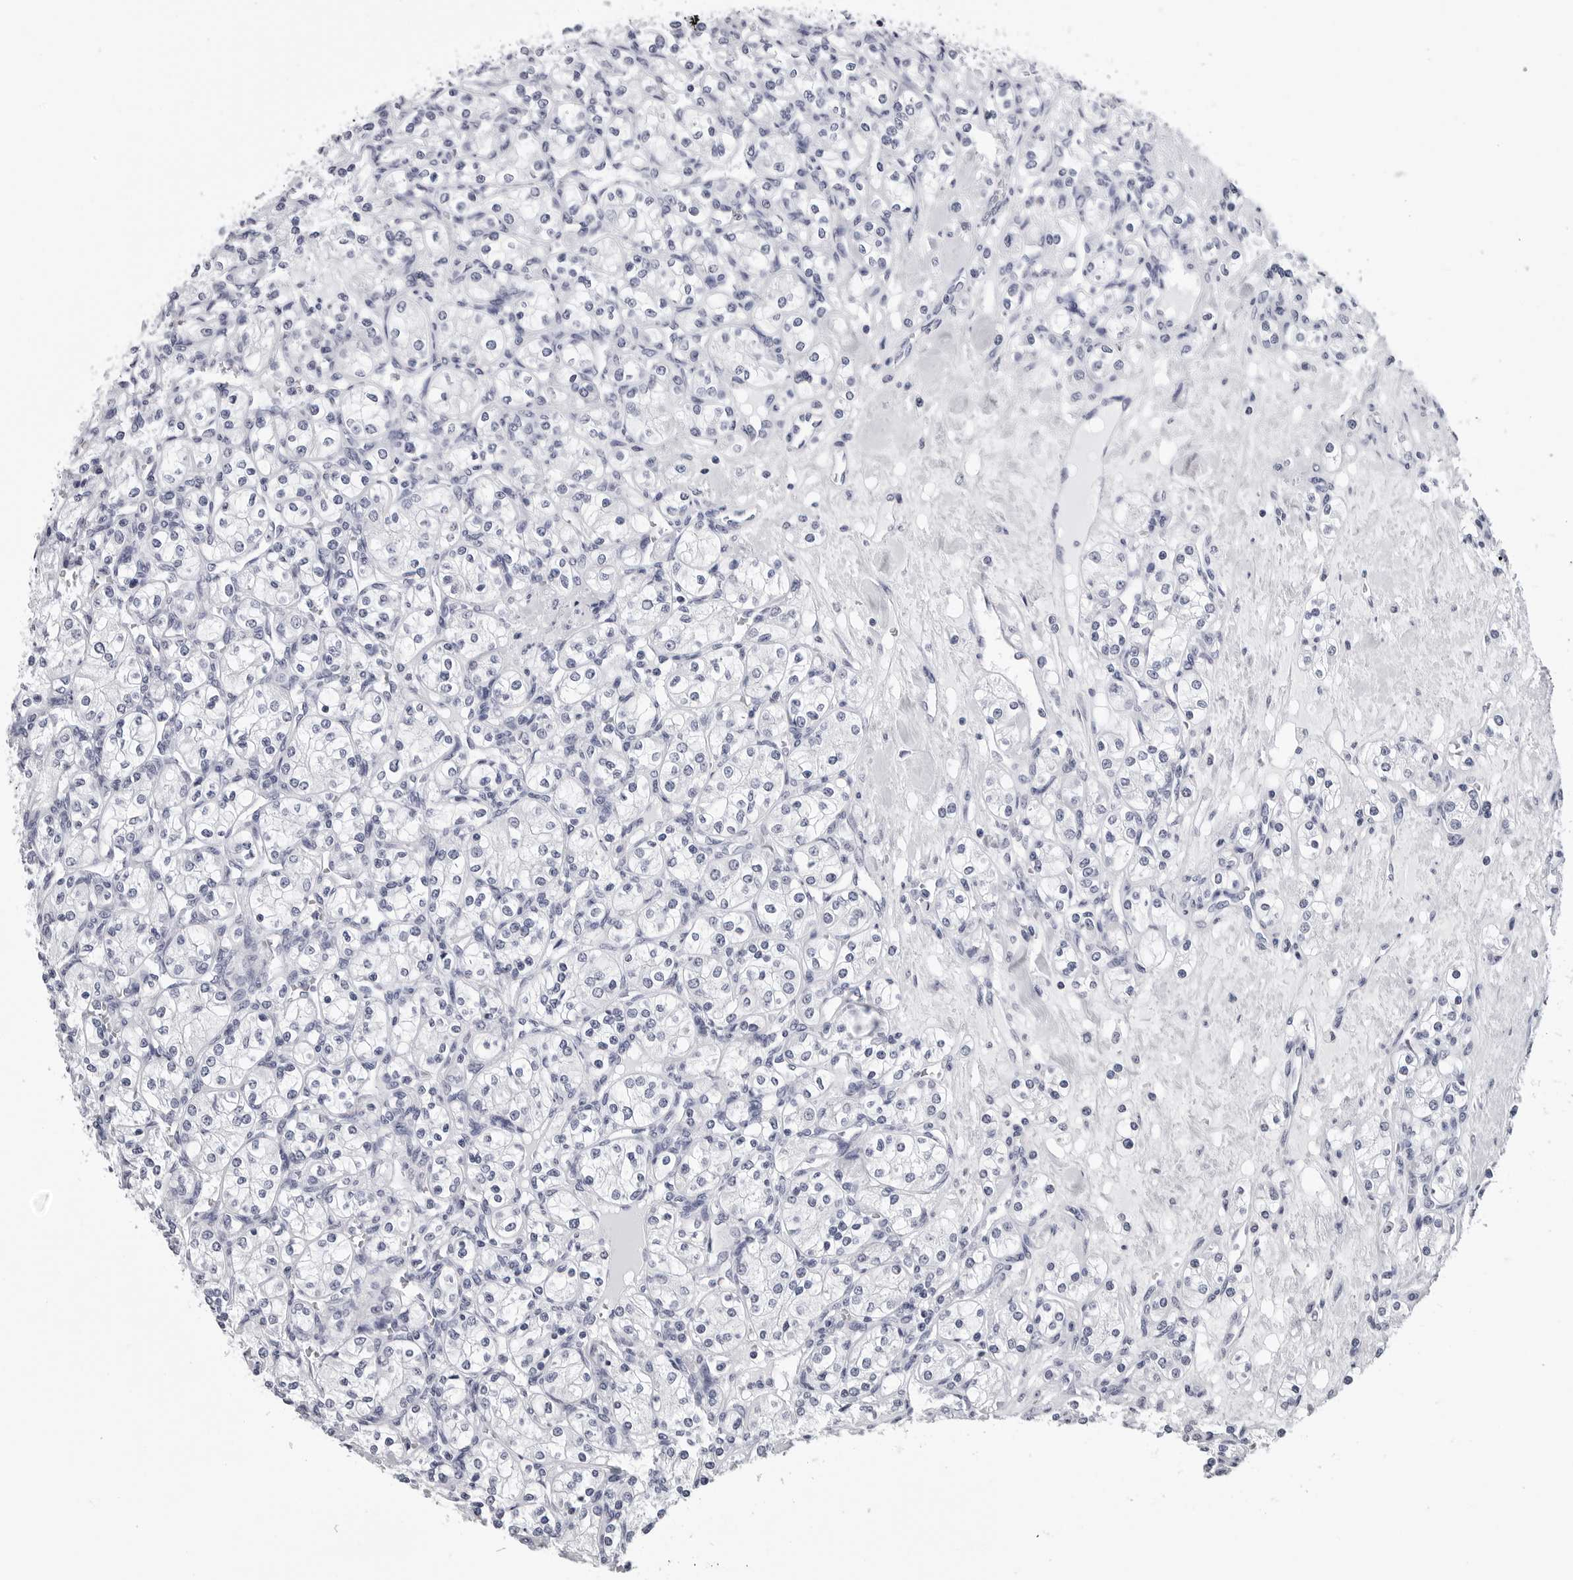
{"staining": {"intensity": "negative", "quantity": "none", "location": "none"}, "tissue": "renal cancer", "cell_type": "Tumor cells", "image_type": "cancer", "snomed": [{"axis": "morphology", "description": "Adenocarcinoma, NOS"}, {"axis": "topography", "description": "Kidney"}], "caption": "Immunohistochemistry photomicrograph of neoplastic tissue: renal cancer stained with DAB (3,3'-diaminobenzidine) shows no significant protein positivity in tumor cells. (DAB (3,3'-diaminobenzidine) immunohistochemistry, high magnification).", "gene": "GNL2", "patient": {"sex": "male", "age": 77}}